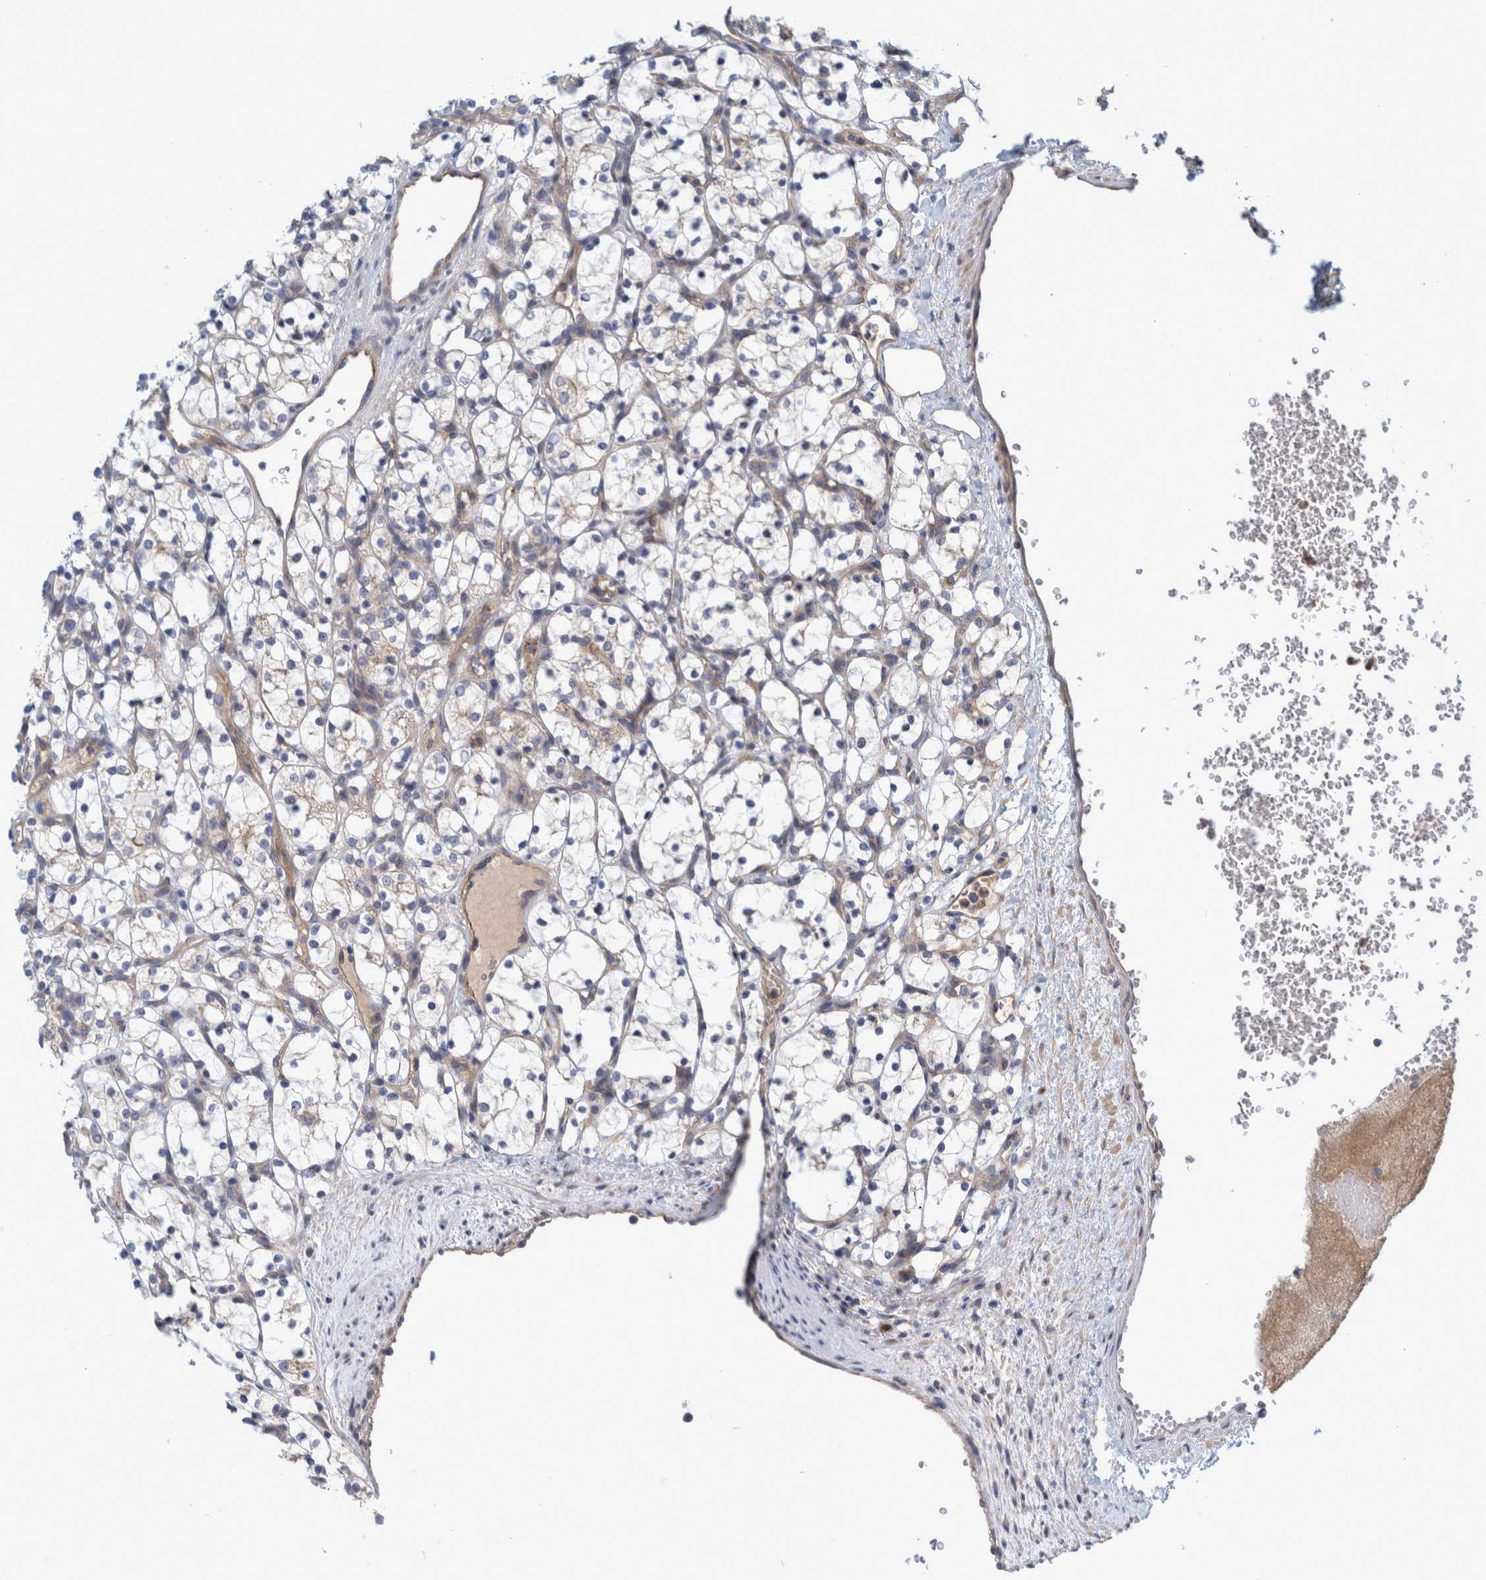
{"staining": {"intensity": "weak", "quantity": "<25%", "location": "cytoplasmic/membranous"}, "tissue": "renal cancer", "cell_type": "Tumor cells", "image_type": "cancer", "snomed": [{"axis": "morphology", "description": "Adenocarcinoma, NOS"}, {"axis": "topography", "description": "Kidney"}], "caption": "Immunohistochemical staining of renal cancer (adenocarcinoma) reveals no significant expression in tumor cells.", "gene": "ZNF324B", "patient": {"sex": "female", "age": 69}}